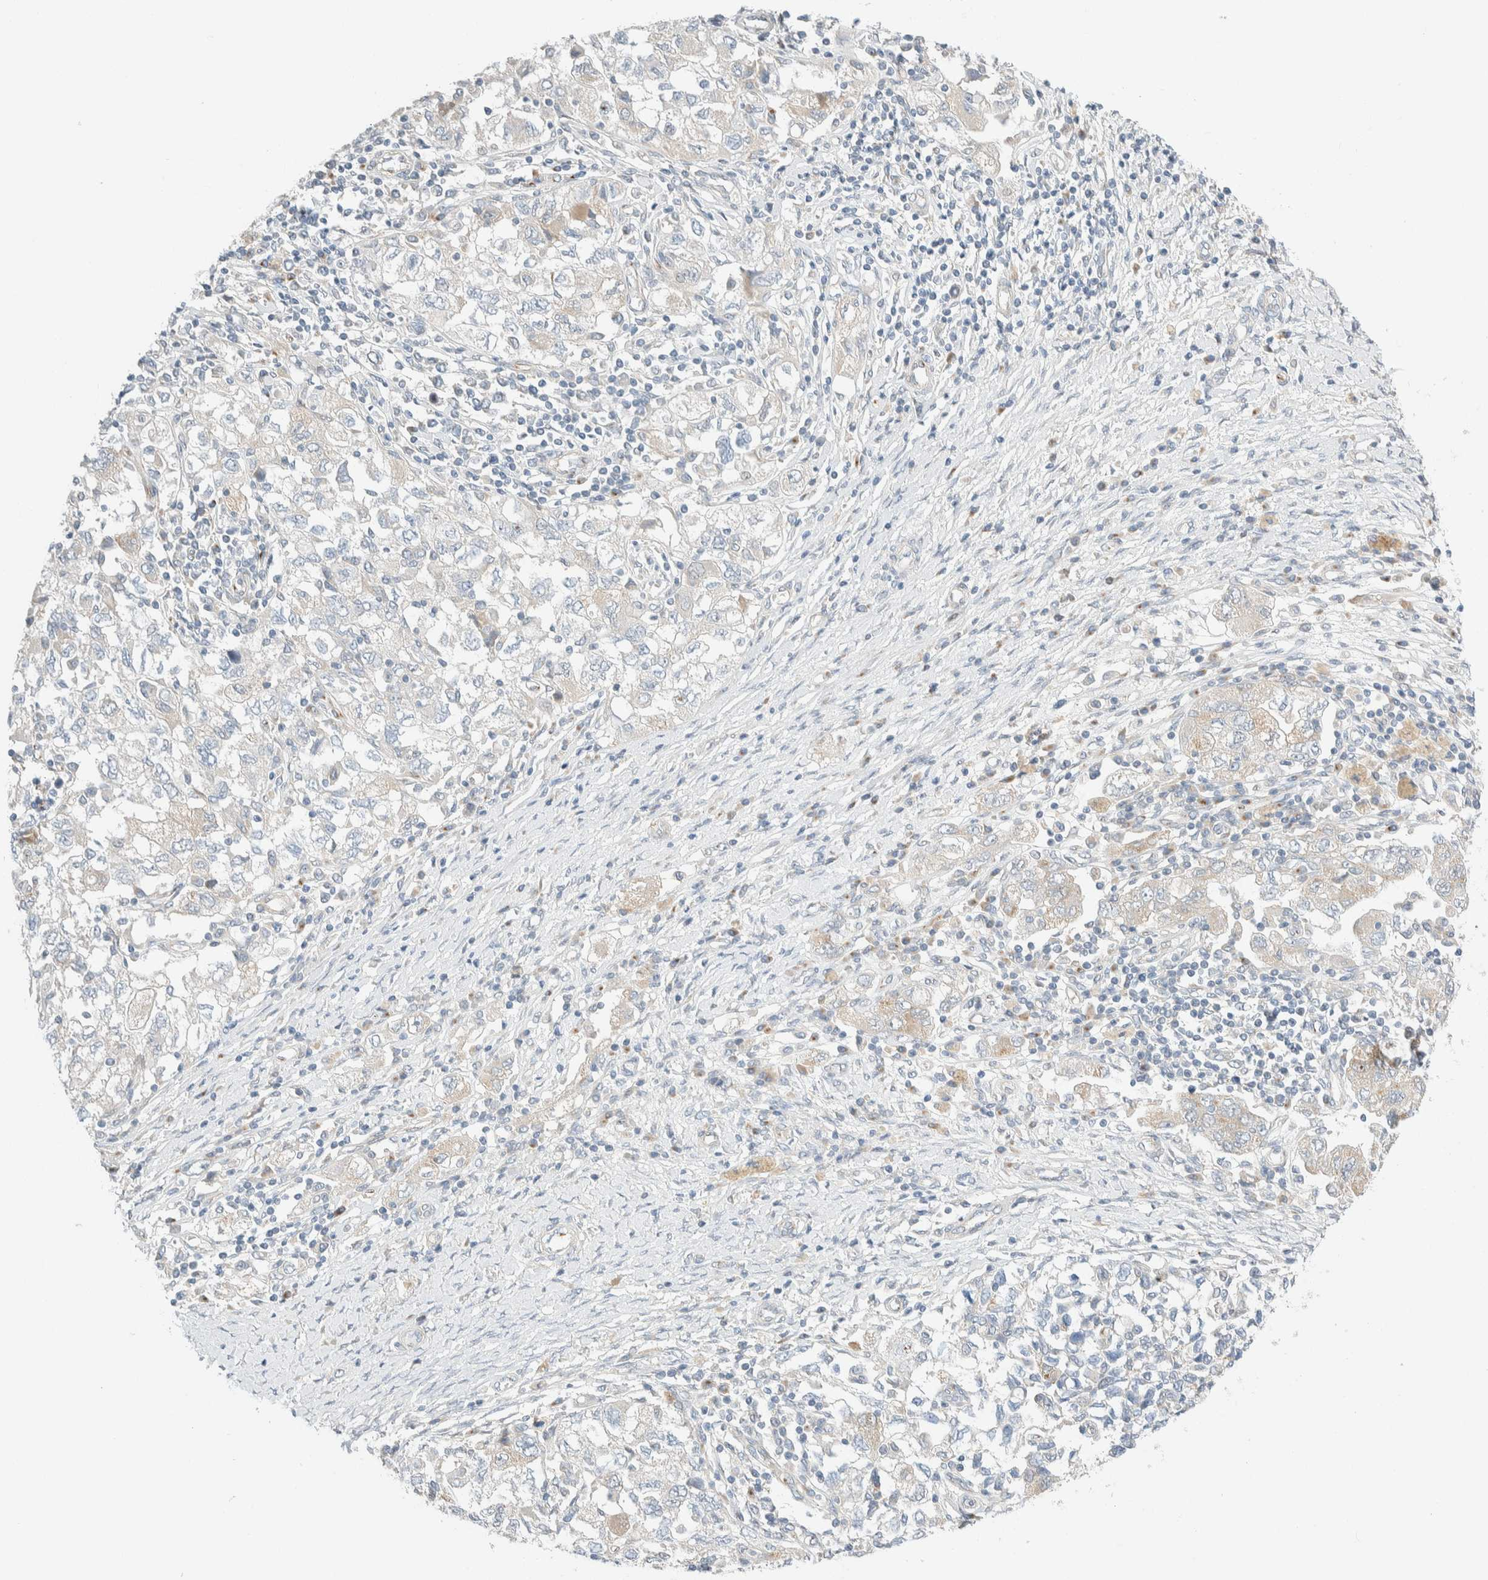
{"staining": {"intensity": "negative", "quantity": "none", "location": "none"}, "tissue": "ovarian cancer", "cell_type": "Tumor cells", "image_type": "cancer", "snomed": [{"axis": "morphology", "description": "Carcinoma, NOS"}, {"axis": "morphology", "description": "Cystadenocarcinoma, serous, NOS"}, {"axis": "topography", "description": "Ovary"}], "caption": "Tumor cells are negative for protein expression in human ovarian serous cystadenocarcinoma. (Immunohistochemistry (ihc), brightfield microscopy, high magnification).", "gene": "TMEM184B", "patient": {"sex": "female", "age": 69}}